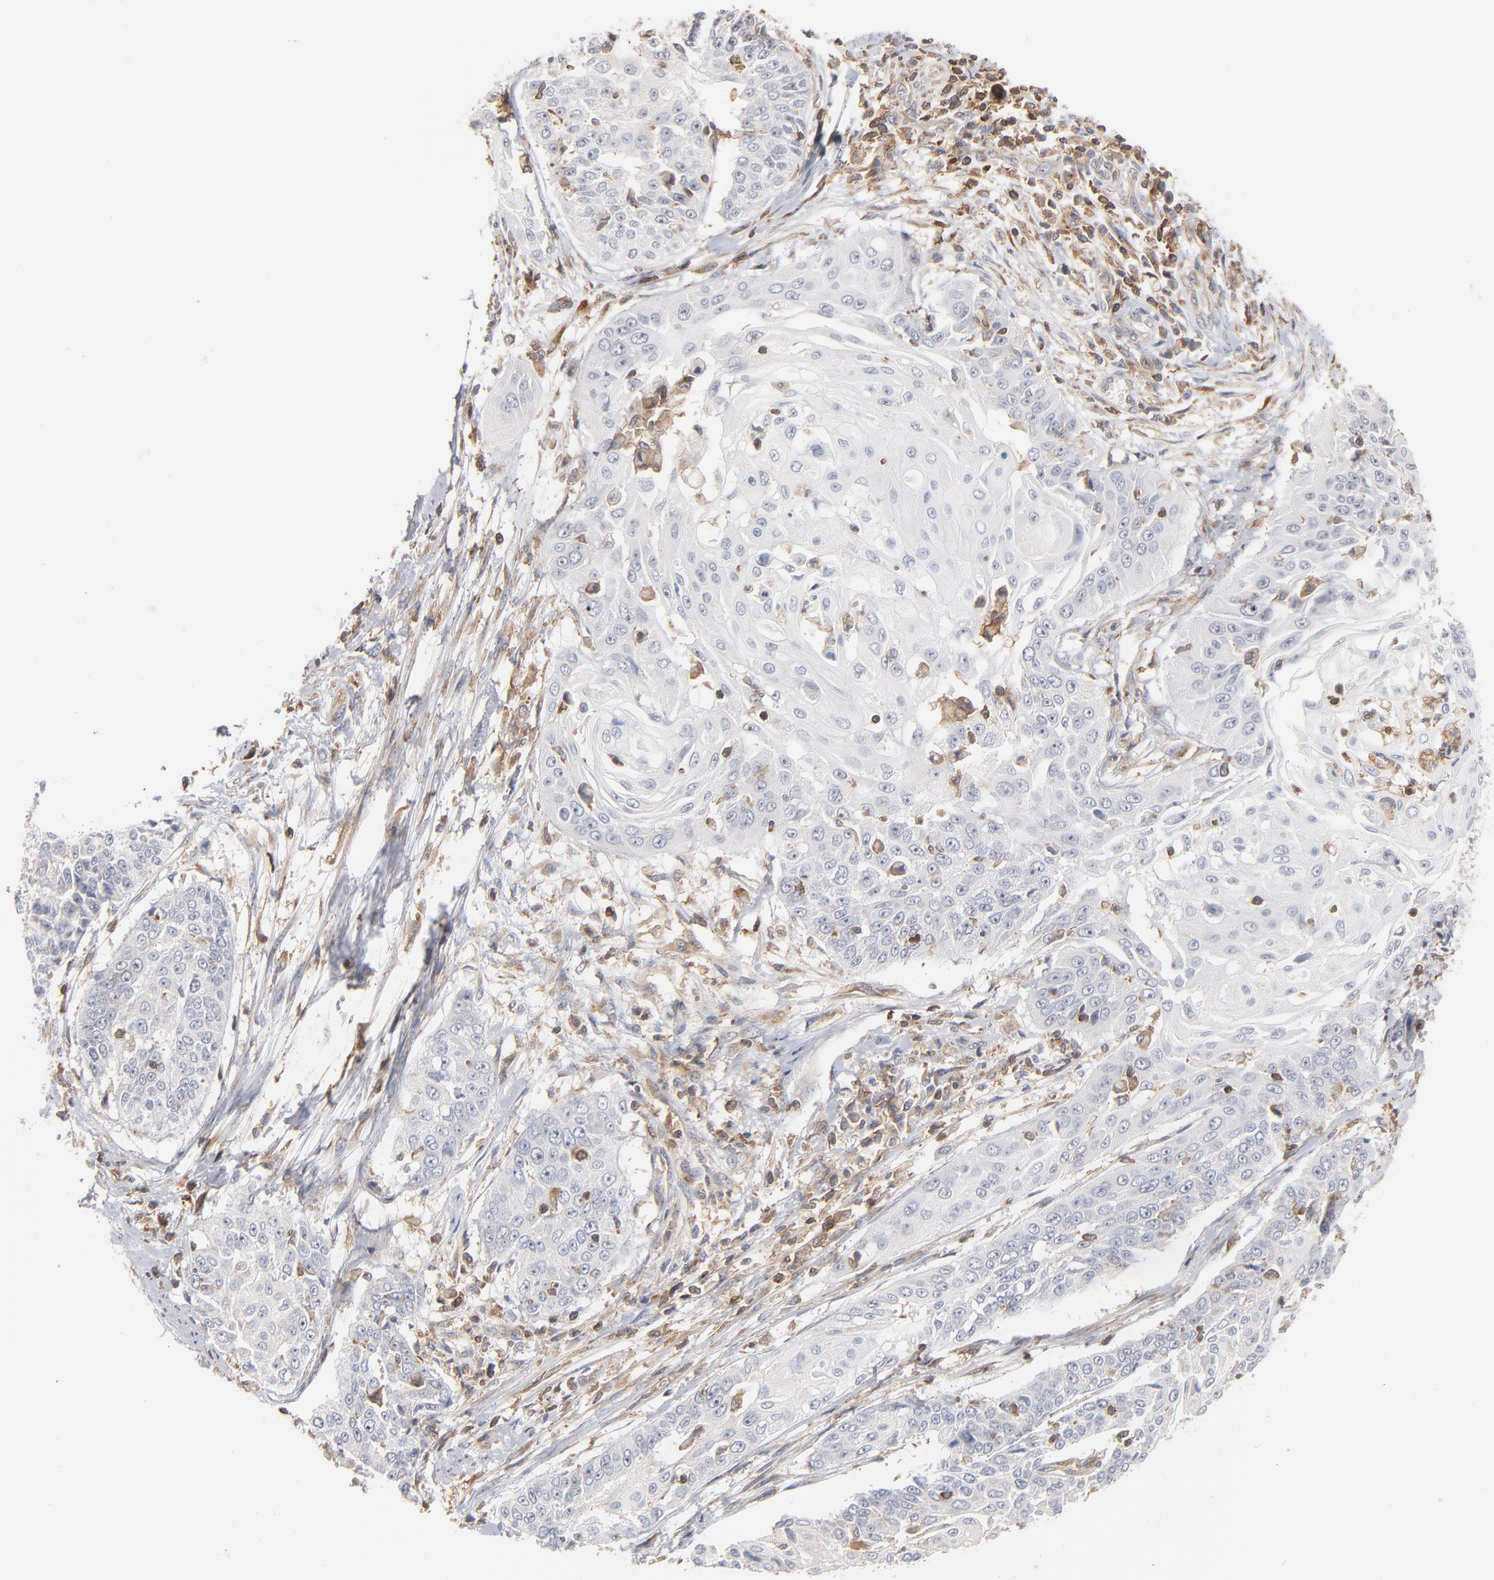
{"staining": {"intensity": "negative", "quantity": "none", "location": "none"}, "tissue": "cervical cancer", "cell_type": "Tumor cells", "image_type": "cancer", "snomed": [{"axis": "morphology", "description": "Squamous cell carcinoma, NOS"}, {"axis": "topography", "description": "Cervix"}], "caption": "Immunohistochemical staining of cervical squamous cell carcinoma shows no significant staining in tumor cells. (DAB IHC visualized using brightfield microscopy, high magnification).", "gene": "WIPF1", "patient": {"sex": "female", "age": 64}}